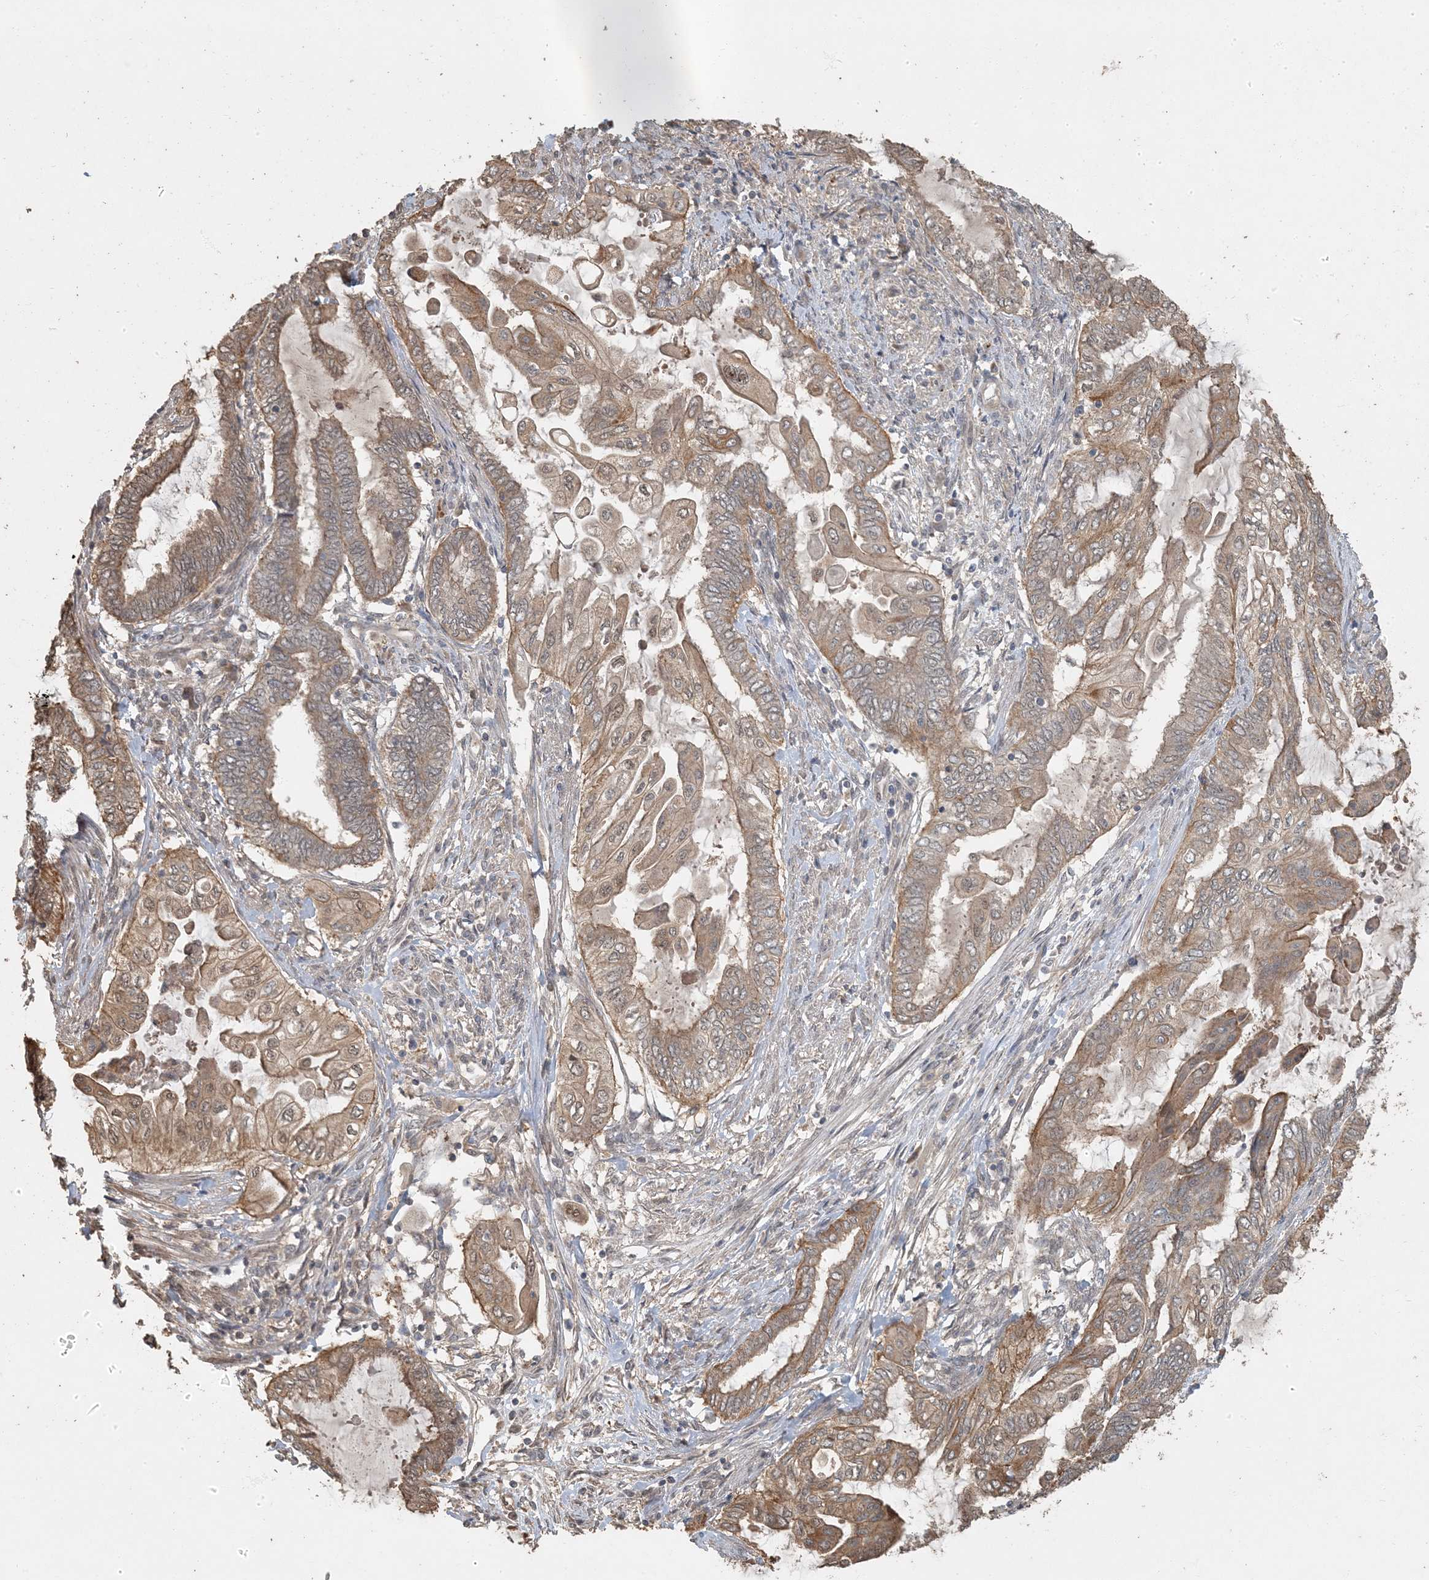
{"staining": {"intensity": "moderate", "quantity": ">75%", "location": "cytoplasmic/membranous"}, "tissue": "endometrial cancer", "cell_type": "Tumor cells", "image_type": "cancer", "snomed": [{"axis": "morphology", "description": "Adenocarcinoma, NOS"}, {"axis": "topography", "description": "Uterus"}, {"axis": "topography", "description": "Endometrium"}], "caption": "A histopathology image of human endometrial adenocarcinoma stained for a protein reveals moderate cytoplasmic/membranous brown staining in tumor cells. (DAB IHC with brightfield microscopy, high magnification).", "gene": "AK9", "patient": {"sex": "female", "age": 70}}